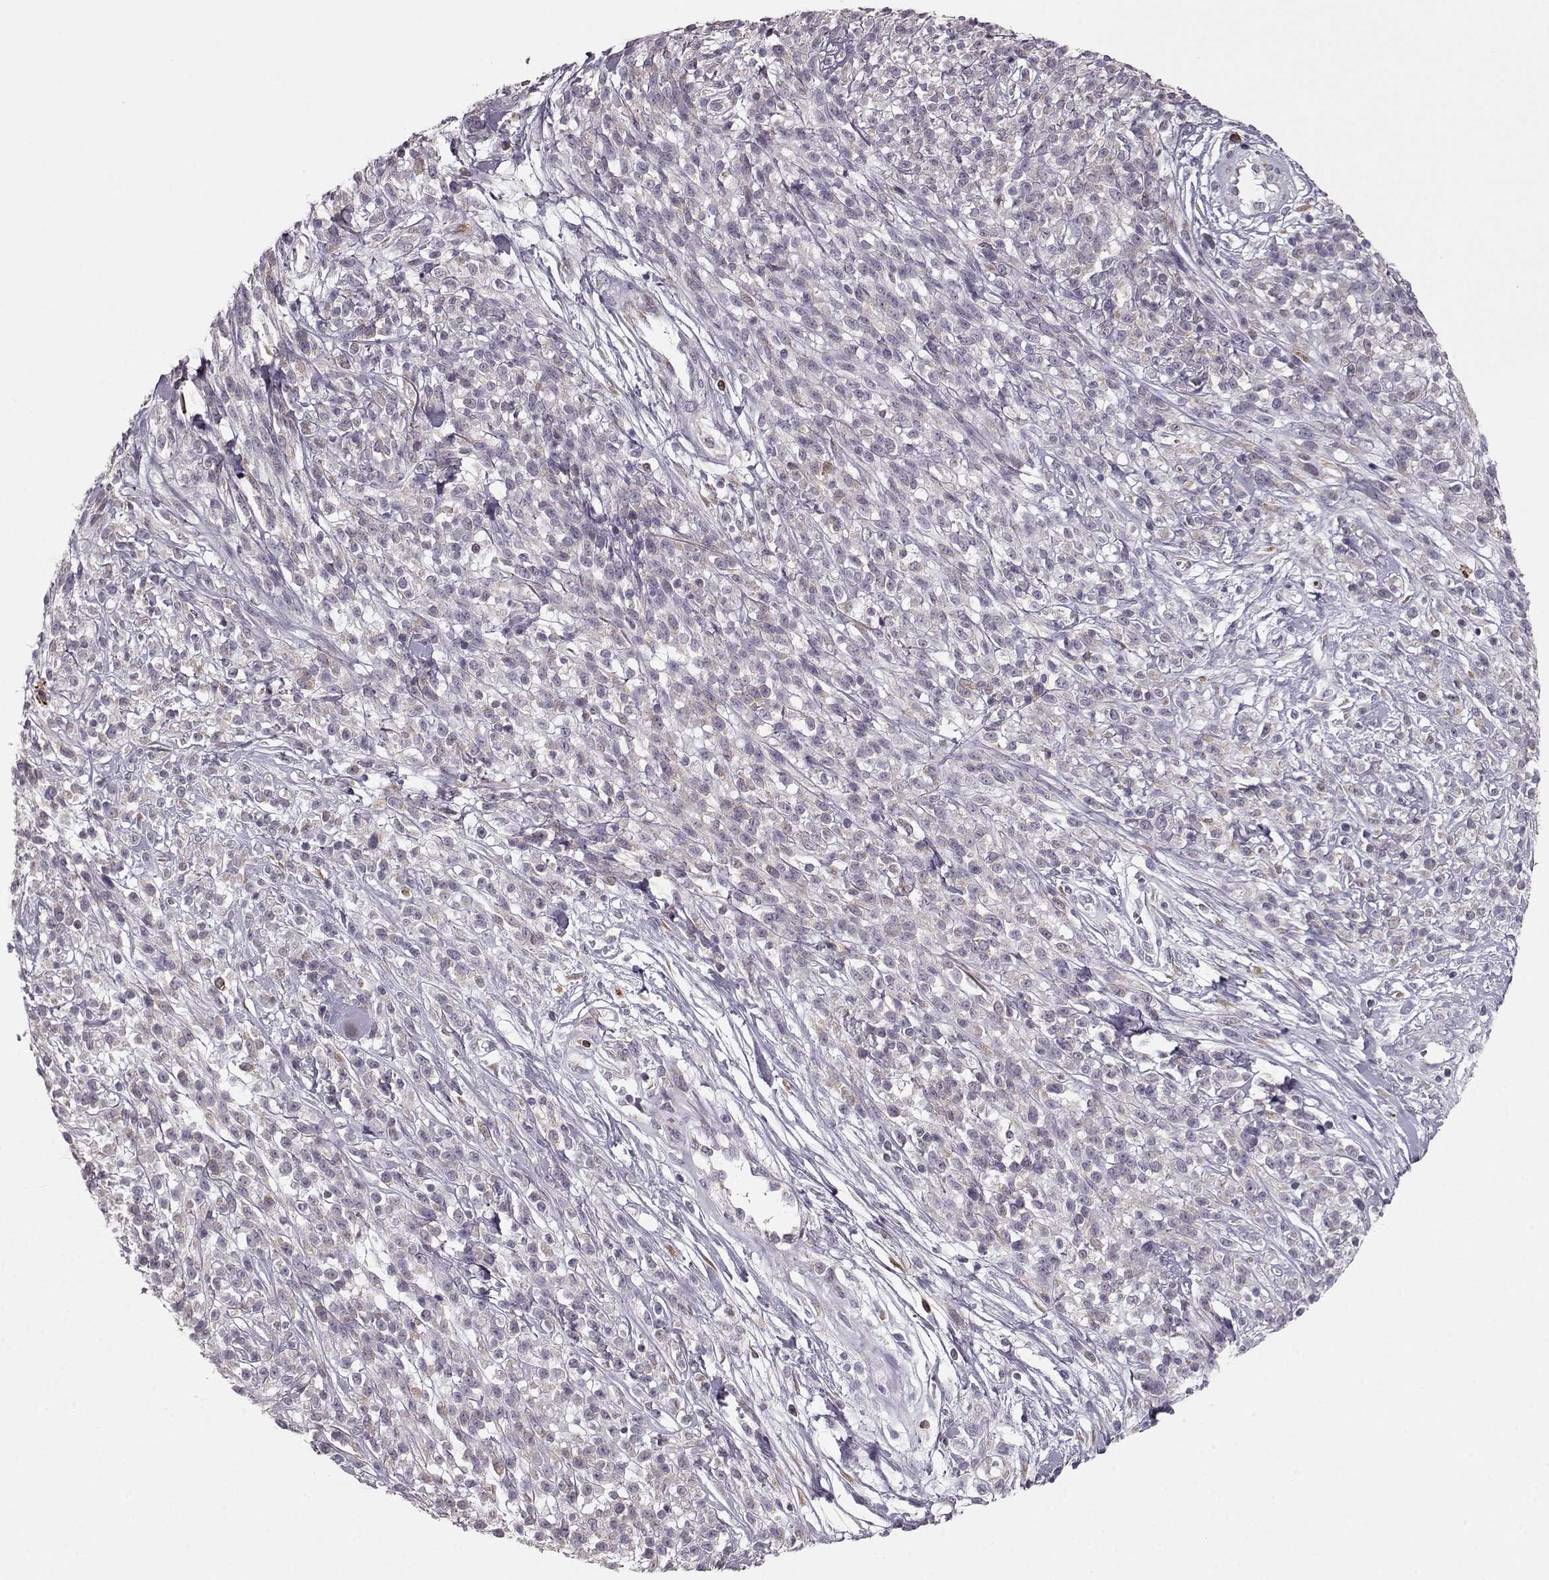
{"staining": {"intensity": "weak", "quantity": "<25%", "location": "cytoplasmic/membranous"}, "tissue": "melanoma", "cell_type": "Tumor cells", "image_type": "cancer", "snomed": [{"axis": "morphology", "description": "Malignant melanoma, NOS"}, {"axis": "topography", "description": "Skin"}, {"axis": "topography", "description": "Skin of trunk"}], "caption": "Immunohistochemical staining of human malignant melanoma exhibits no significant staining in tumor cells.", "gene": "ELOVL5", "patient": {"sex": "male", "age": 74}}